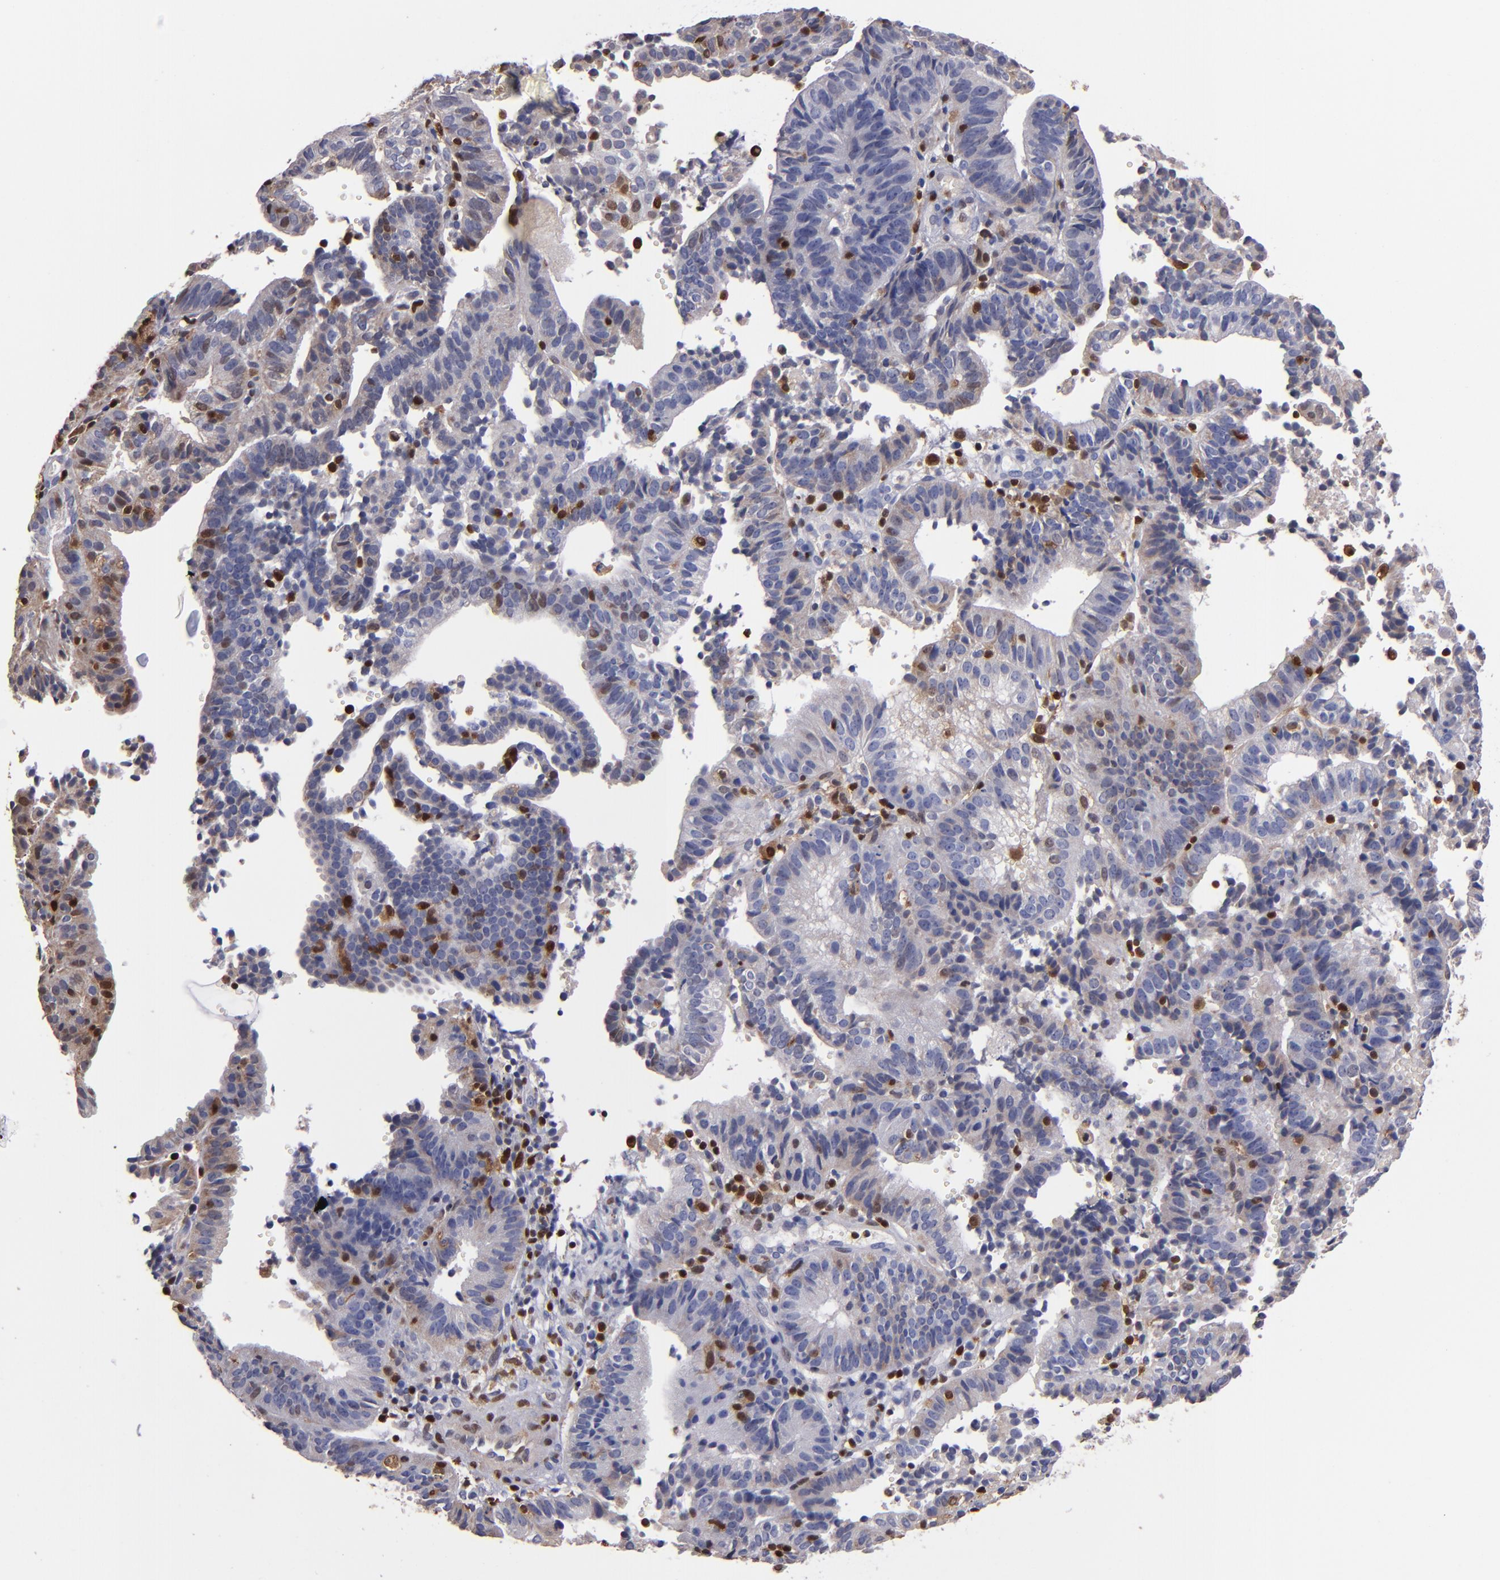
{"staining": {"intensity": "weak", "quantity": "<25%", "location": "cytoplasmic/membranous,nuclear"}, "tissue": "cervical cancer", "cell_type": "Tumor cells", "image_type": "cancer", "snomed": [{"axis": "morphology", "description": "Adenocarcinoma, NOS"}, {"axis": "topography", "description": "Cervix"}], "caption": "A high-resolution micrograph shows immunohistochemistry staining of cervical adenocarcinoma, which shows no significant expression in tumor cells. (IHC, brightfield microscopy, high magnification).", "gene": "S100A4", "patient": {"sex": "female", "age": 60}}